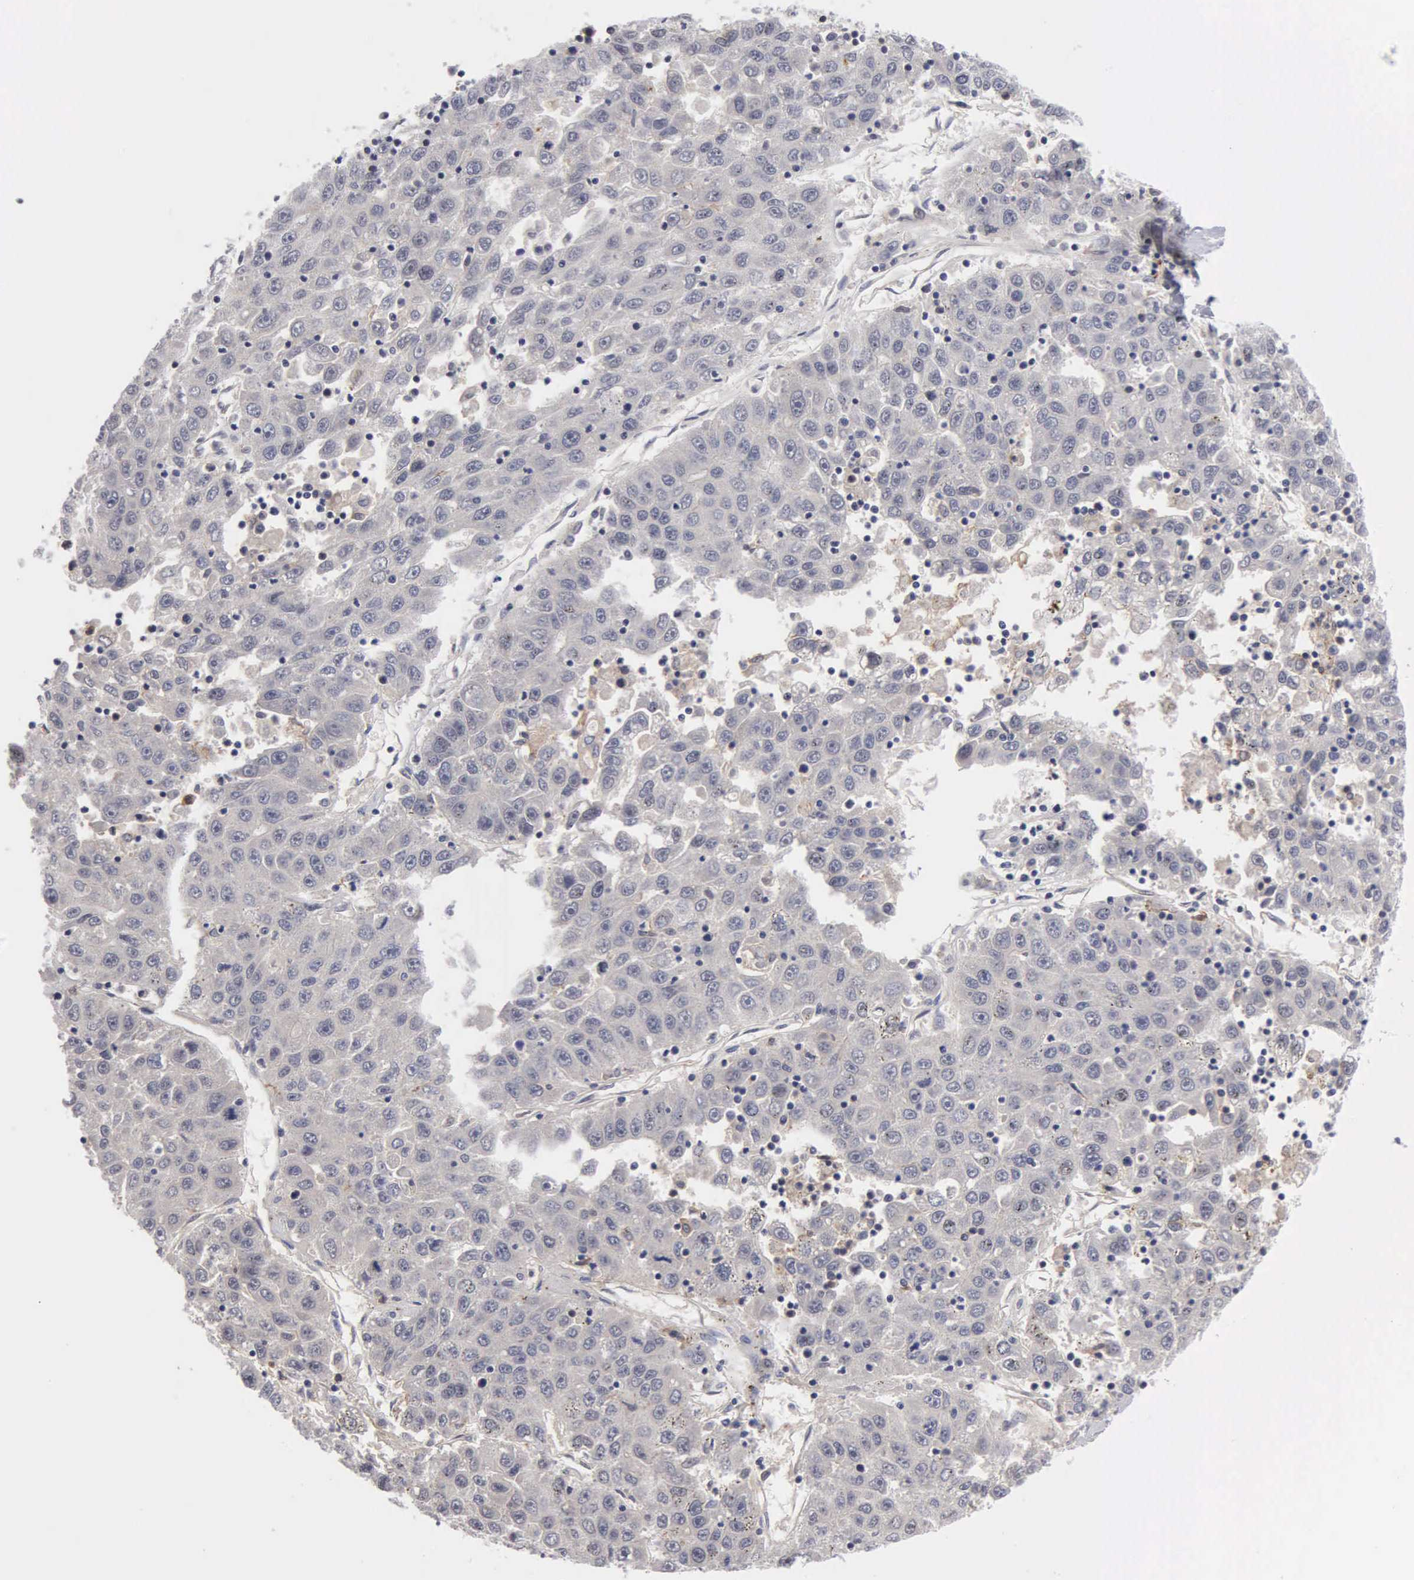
{"staining": {"intensity": "negative", "quantity": "none", "location": "none"}, "tissue": "liver cancer", "cell_type": "Tumor cells", "image_type": "cancer", "snomed": [{"axis": "morphology", "description": "Carcinoma, Hepatocellular, NOS"}, {"axis": "topography", "description": "Liver"}], "caption": "Immunohistochemistry photomicrograph of liver cancer (hepatocellular carcinoma) stained for a protein (brown), which demonstrates no staining in tumor cells.", "gene": "ZBTB33", "patient": {"sex": "male", "age": 49}}